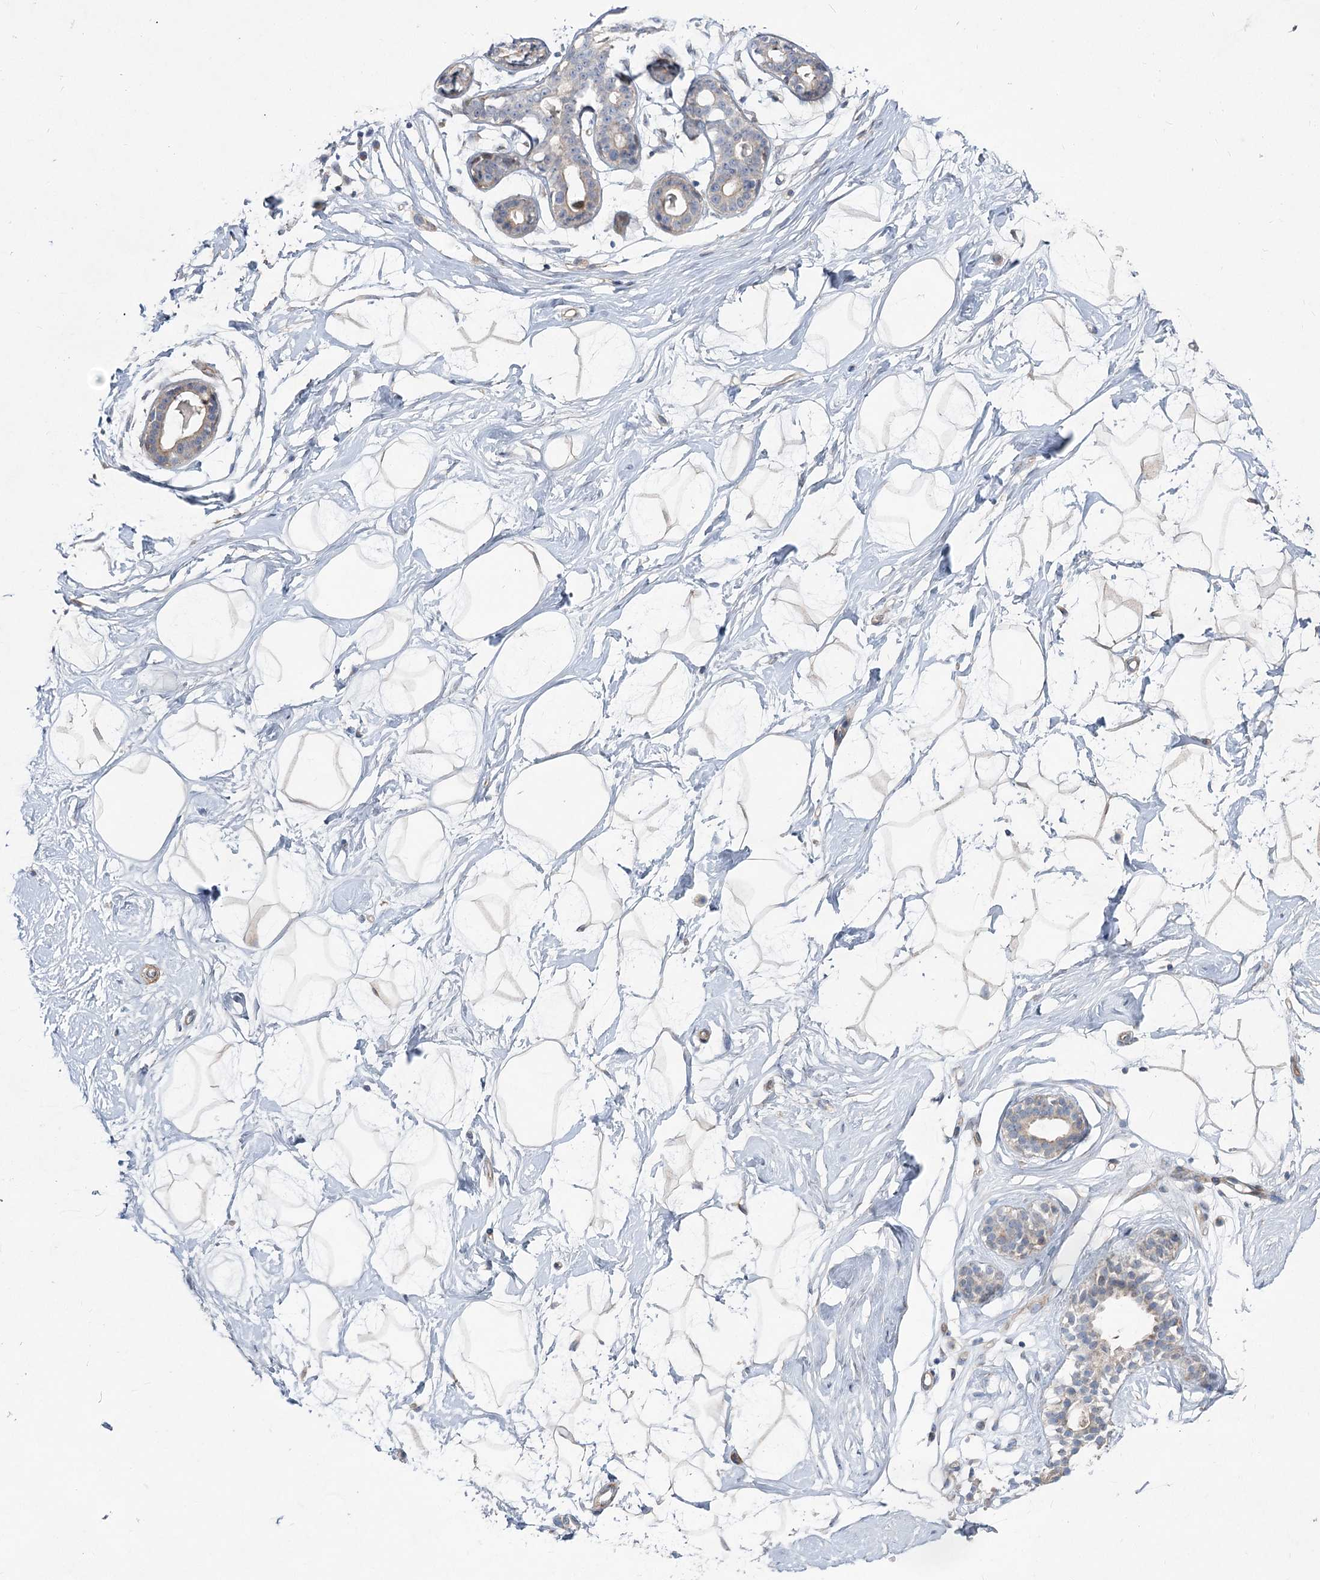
{"staining": {"intensity": "negative", "quantity": "none", "location": "none"}, "tissue": "breast", "cell_type": "Adipocytes", "image_type": "normal", "snomed": [{"axis": "morphology", "description": "Normal tissue, NOS"}, {"axis": "morphology", "description": "Adenoma, NOS"}, {"axis": "topography", "description": "Breast"}], "caption": "Immunohistochemical staining of benign breast displays no significant positivity in adipocytes. Nuclei are stained in blue.", "gene": "SH3BP5L", "patient": {"sex": "female", "age": 23}}